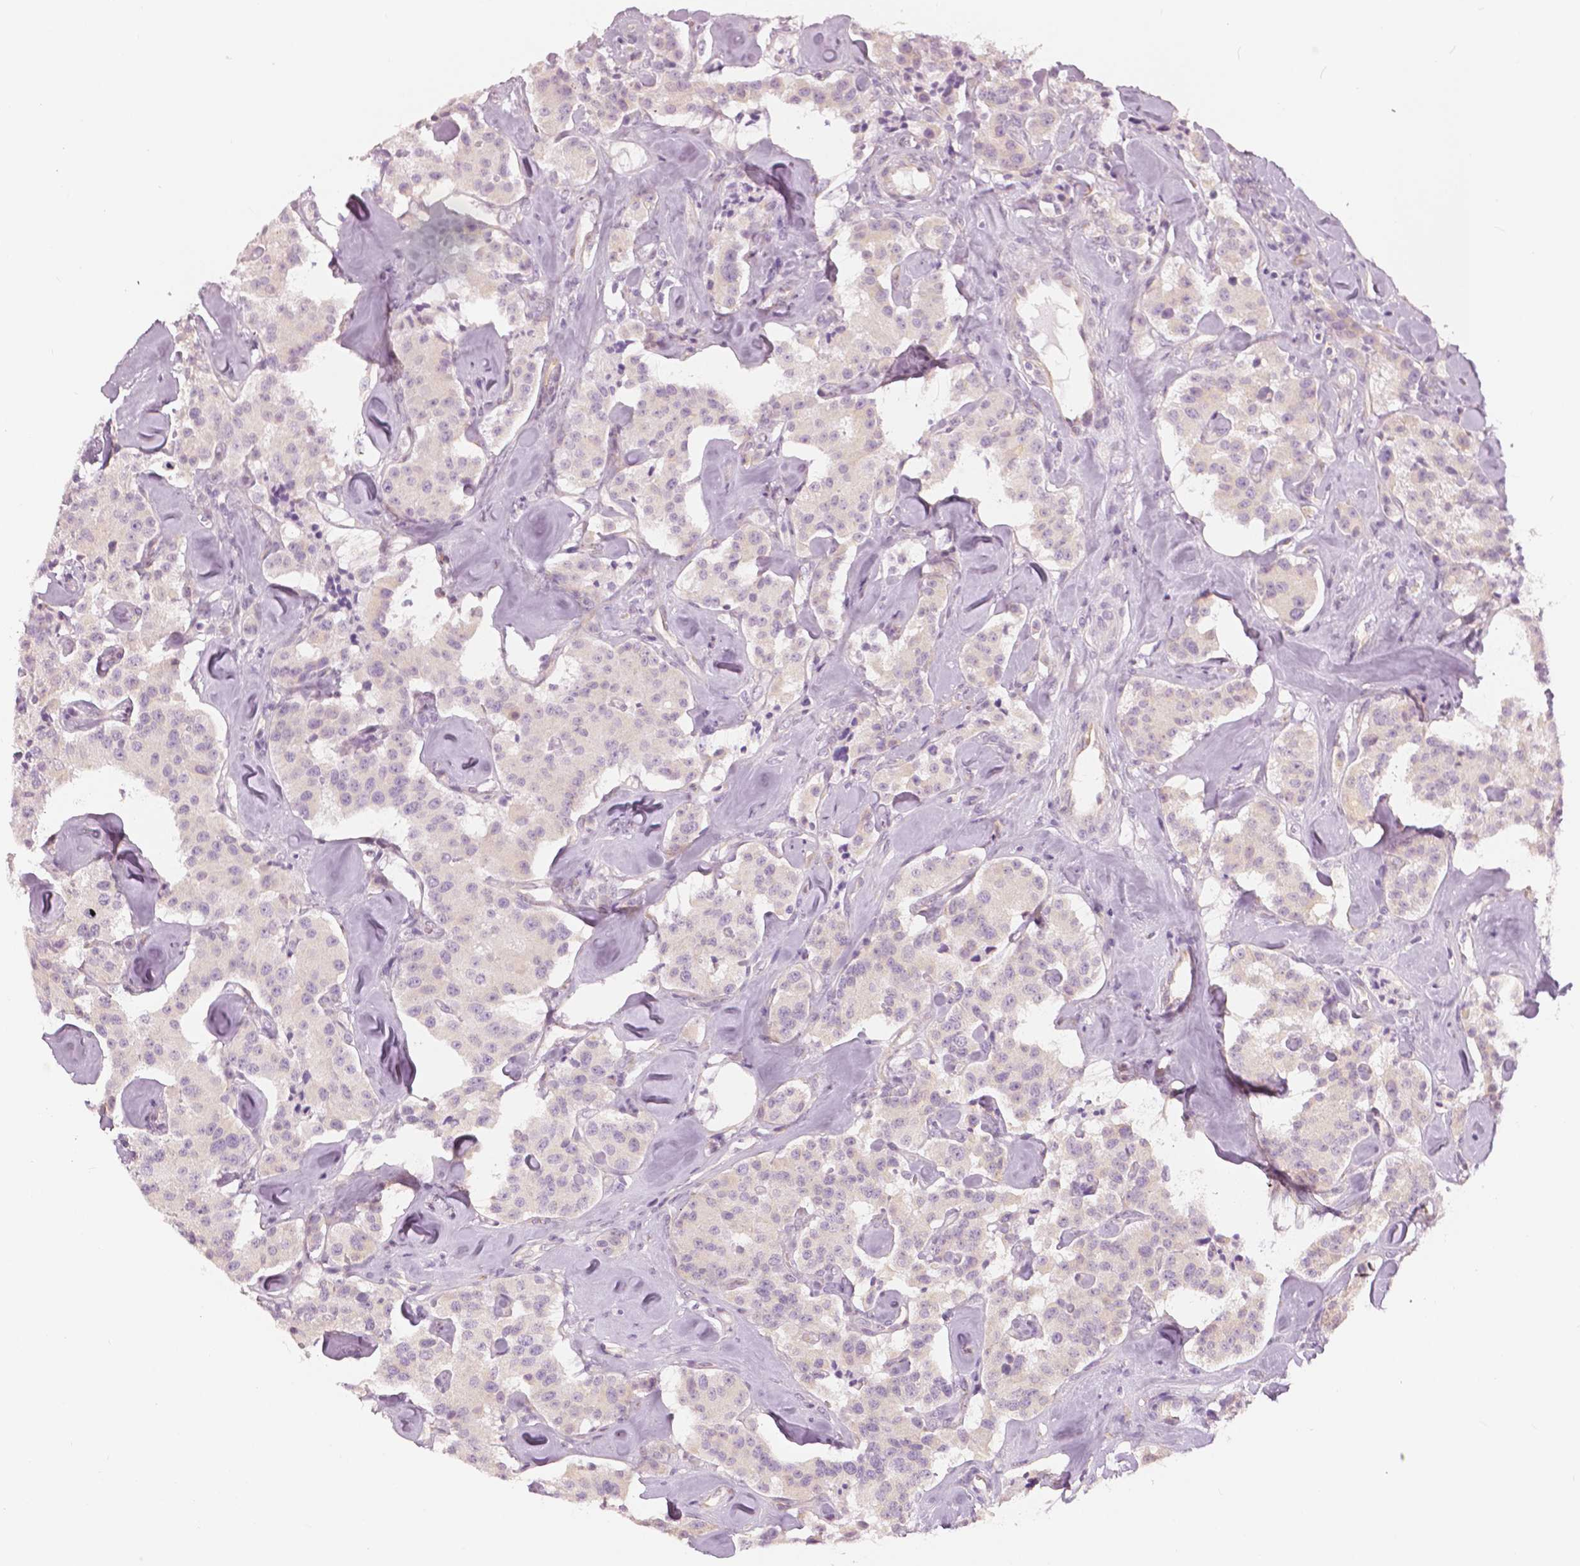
{"staining": {"intensity": "negative", "quantity": "none", "location": "none"}, "tissue": "carcinoid", "cell_type": "Tumor cells", "image_type": "cancer", "snomed": [{"axis": "morphology", "description": "Carcinoid, malignant, NOS"}, {"axis": "topography", "description": "Pancreas"}], "caption": "DAB immunohistochemical staining of carcinoid reveals no significant positivity in tumor cells.", "gene": "SLC24A1", "patient": {"sex": "male", "age": 41}}